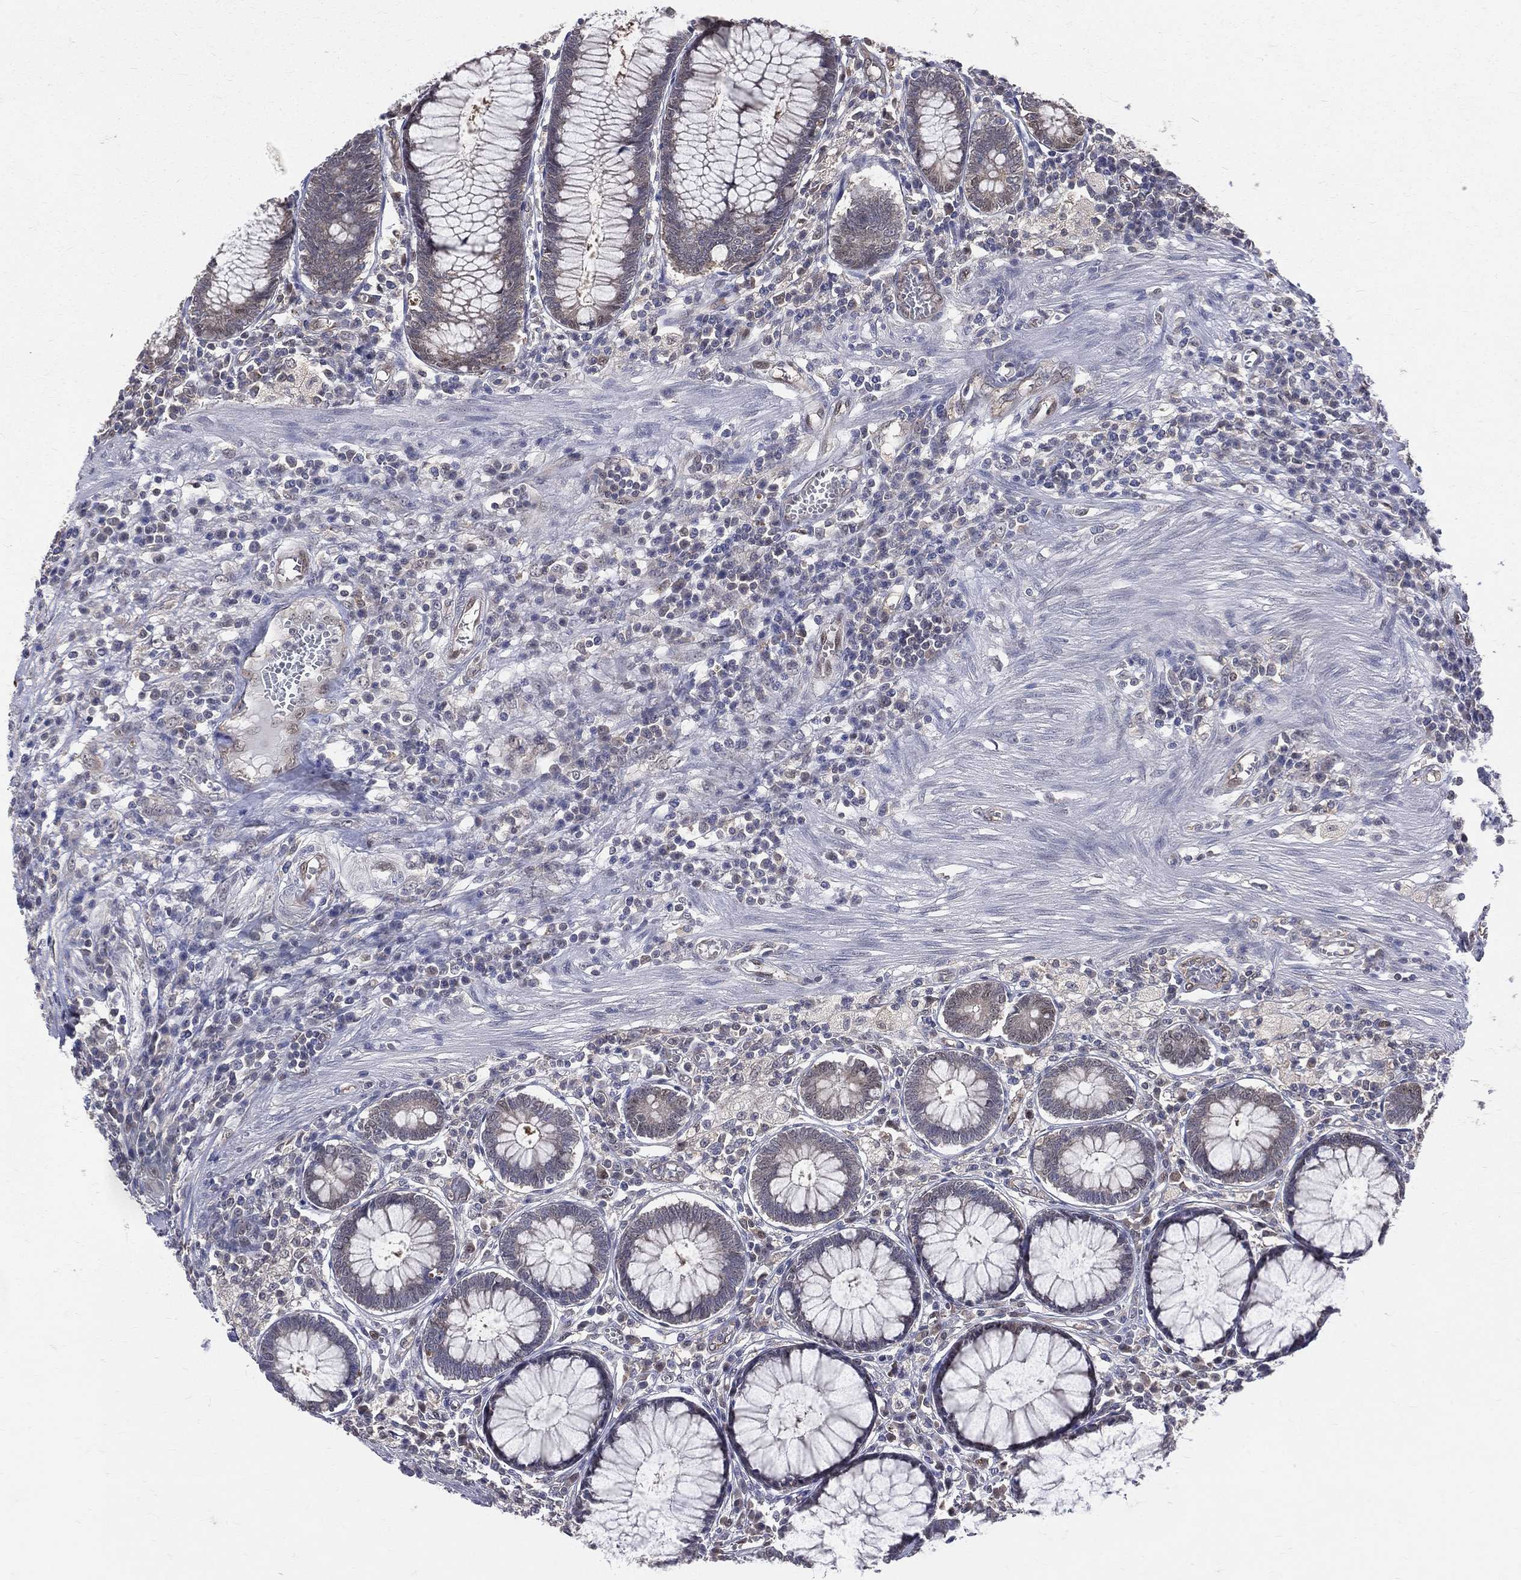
{"staining": {"intensity": "negative", "quantity": "none", "location": "none"}, "tissue": "colon", "cell_type": "Endothelial cells", "image_type": "normal", "snomed": [{"axis": "morphology", "description": "Normal tissue, NOS"}, {"axis": "topography", "description": "Colon"}], "caption": "IHC photomicrograph of benign colon: colon stained with DAB (3,3'-diaminobenzidine) reveals no significant protein positivity in endothelial cells.", "gene": "GMPR2", "patient": {"sex": "male", "age": 65}}